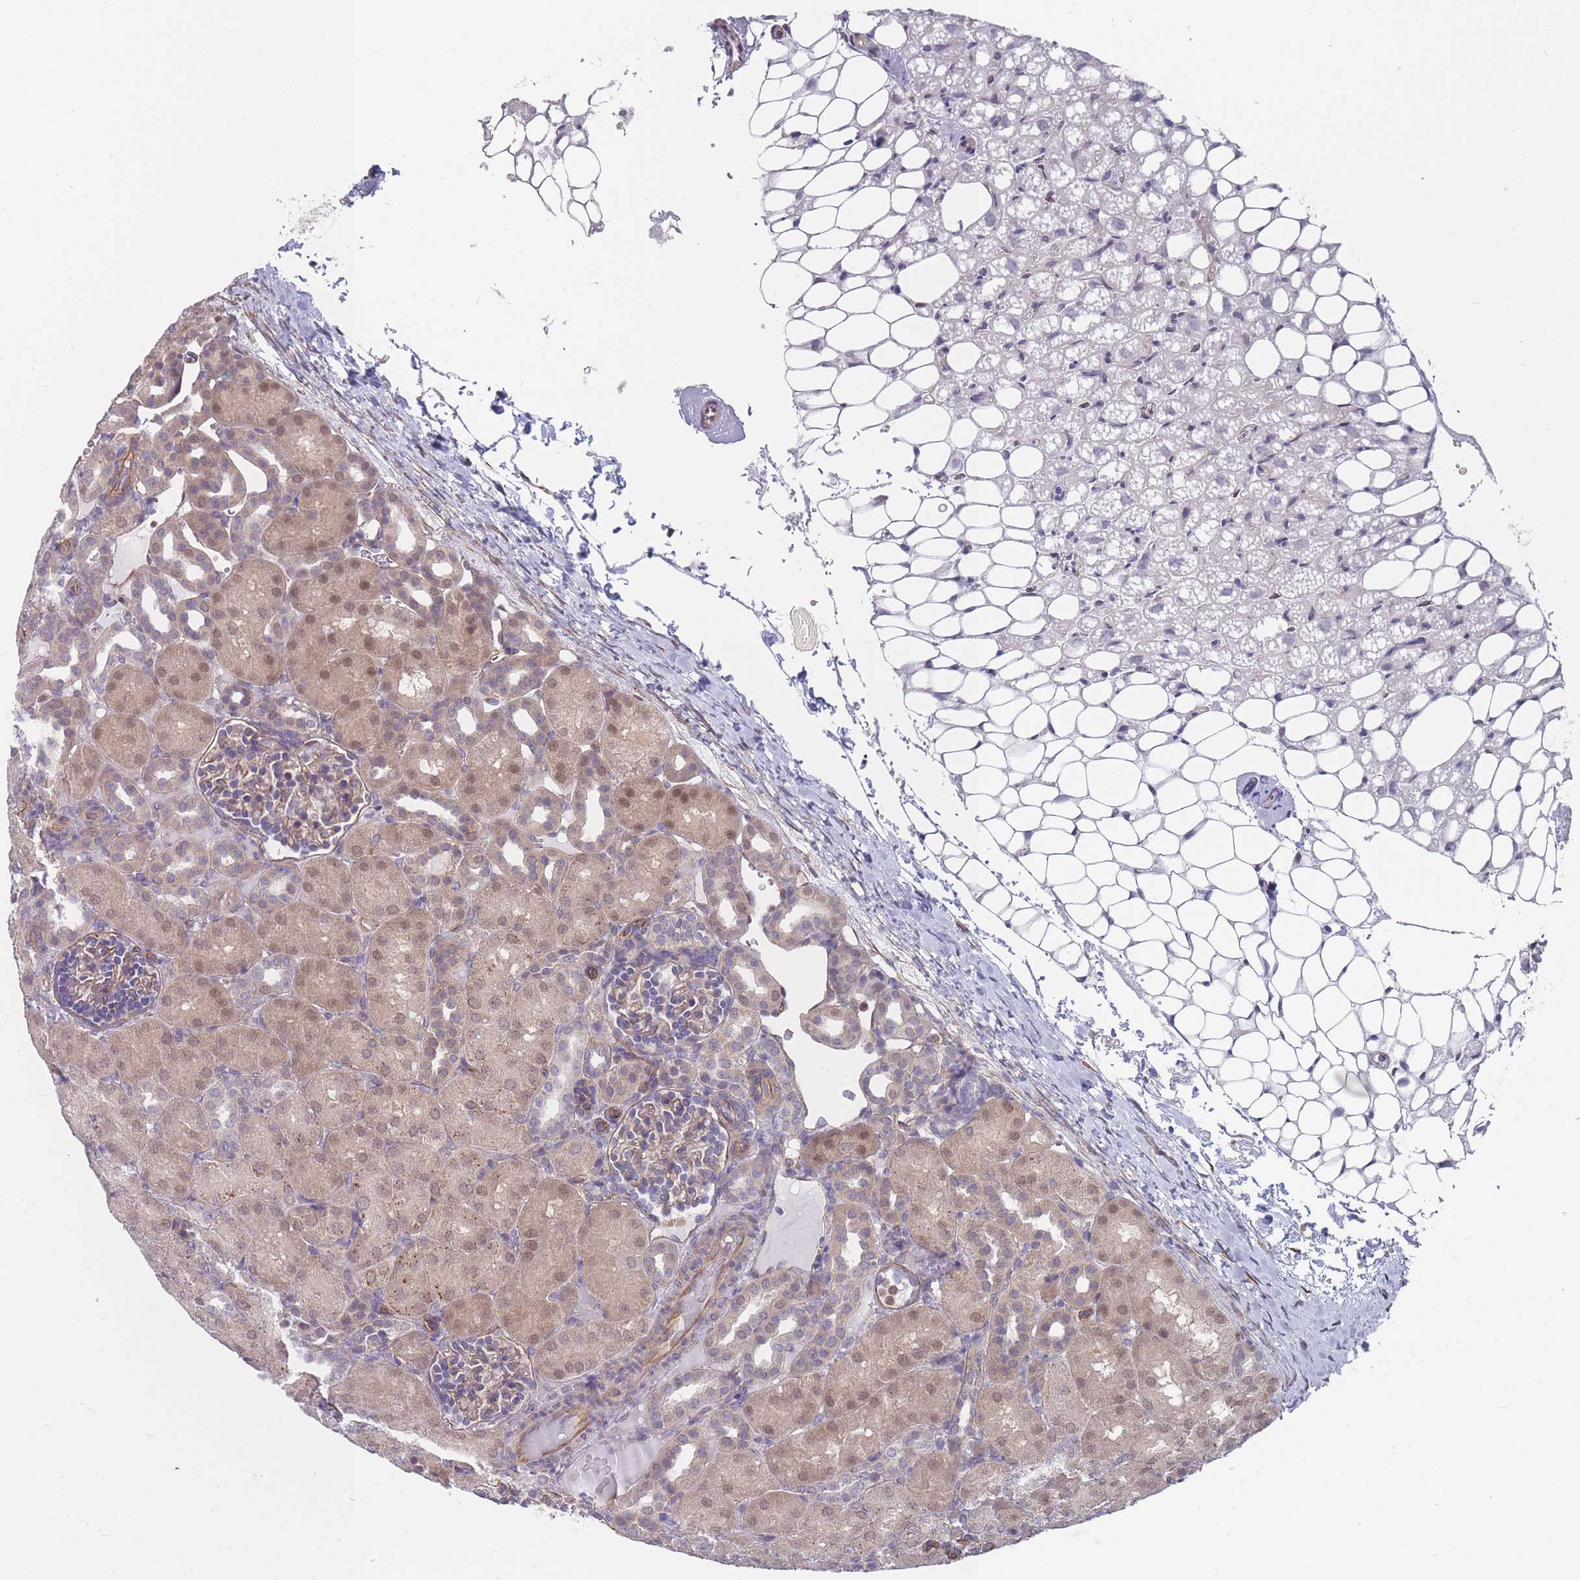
{"staining": {"intensity": "moderate", "quantity": "25%-75%", "location": "cytoplasmic/membranous"}, "tissue": "kidney", "cell_type": "Cells in glomeruli", "image_type": "normal", "snomed": [{"axis": "morphology", "description": "Normal tissue, NOS"}, {"axis": "topography", "description": "Kidney"}], "caption": "Protein positivity by IHC shows moderate cytoplasmic/membranous staining in about 25%-75% of cells in glomeruli in unremarkable kidney. The protein of interest is shown in brown color, while the nuclei are stained blue.", "gene": "SLC1A6", "patient": {"sex": "male", "age": 1}}